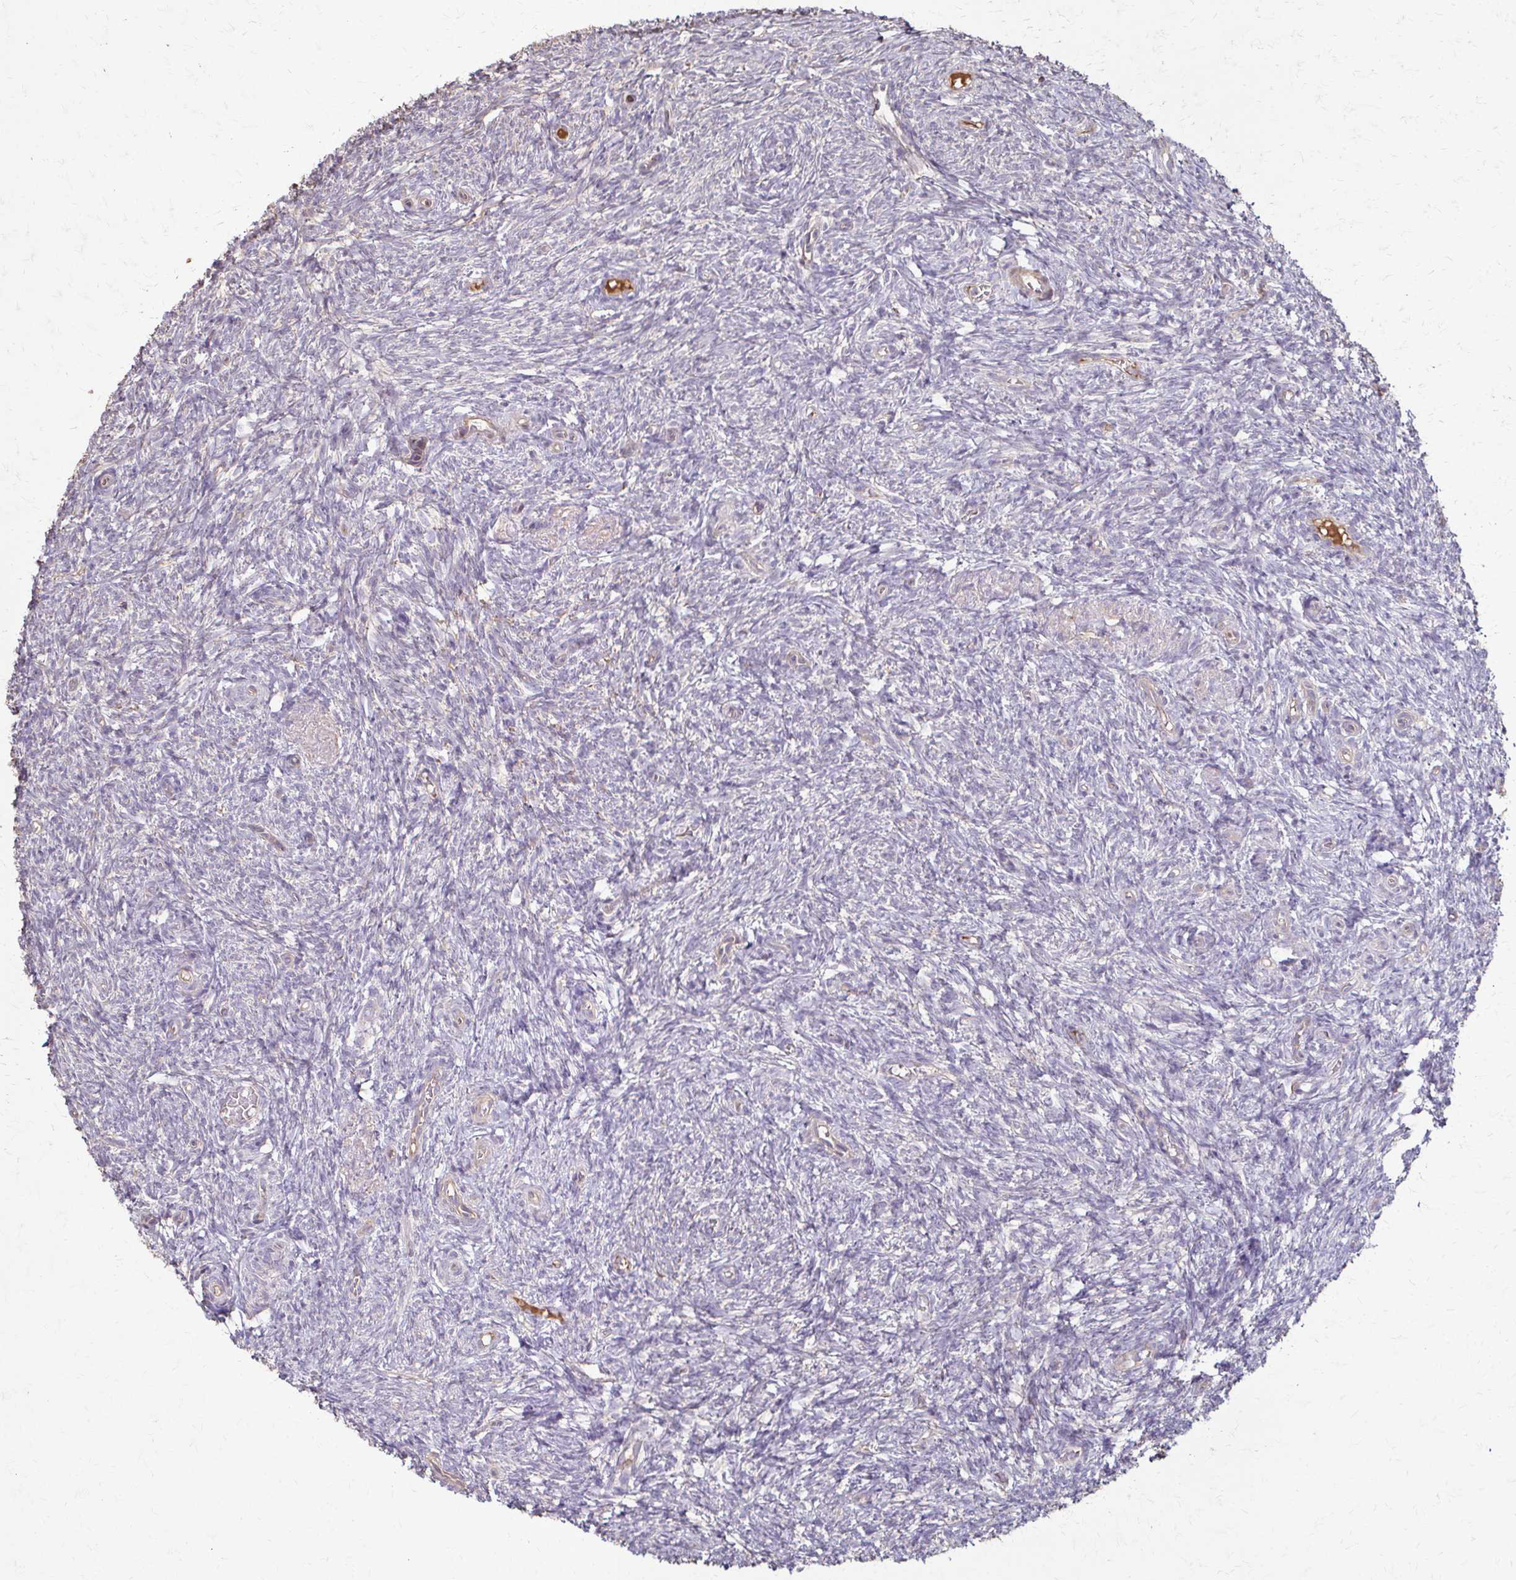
{"staining": {"intensity": "negative", "quantity": "none", "location": "none"}, "tissue": "ovary", "cell_type": "Follicle cells", "image_type": "normal", "snomed": [{"axis": "morphology", "description": "Normal tissue, NOS"}, {"axis": "topography", "description": "Ovary"}], "caption": "Micrograph shows no protein staining in follicle cells of normal ovary.", "gene": "IL18BP", "patient": {"sex": "female", "age": 39}}